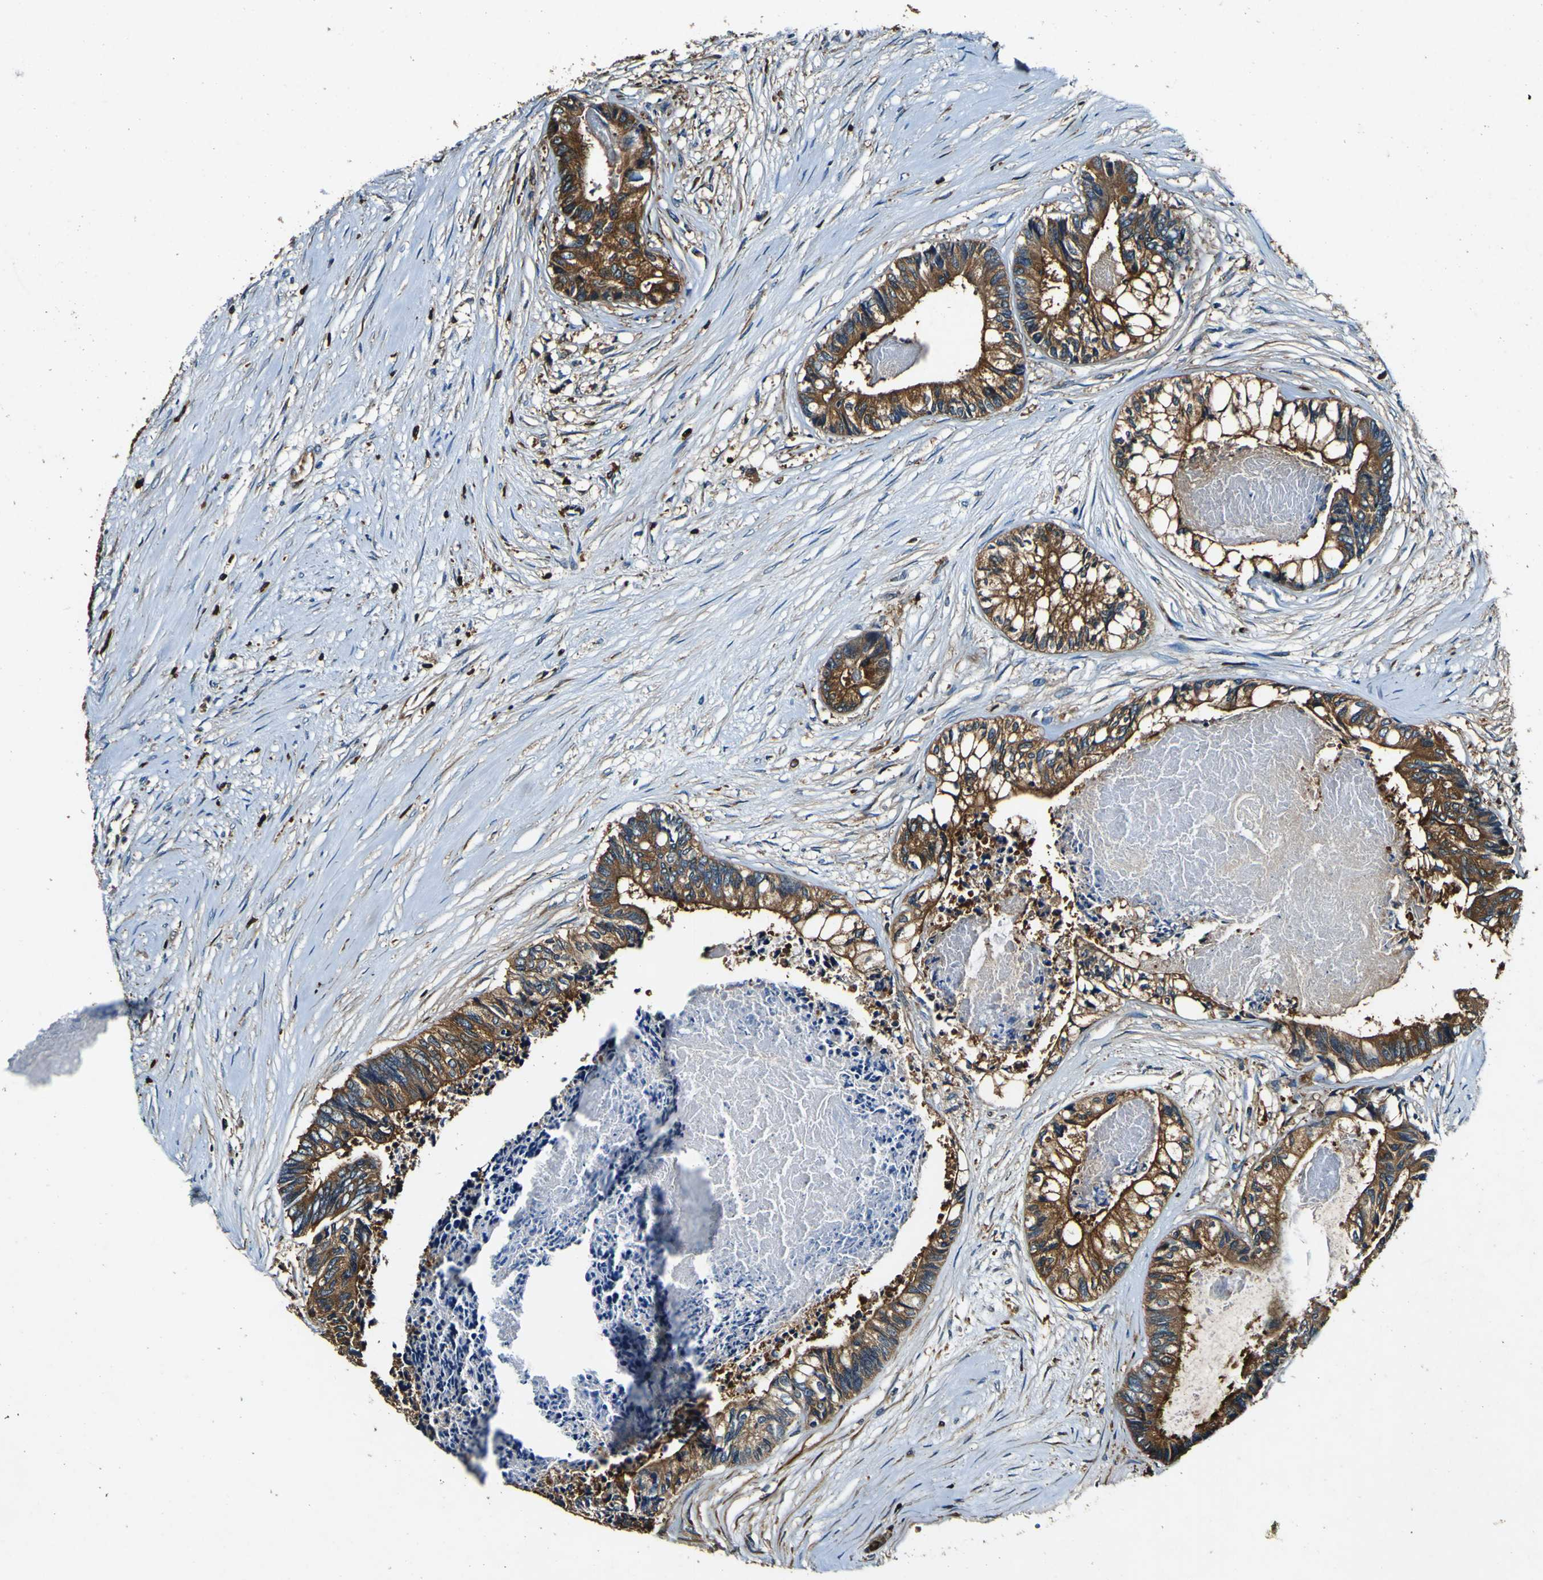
{"staining": {"intensity": "strong", "quantity": ">75%", "location": "cytoplasmic/membranous"}, "tissue": "colorectal cancer", "cell_type": "Tumor cells", "image_type": "cancer", "snomed": [{"axis": "morphology", "description": "Adenocarcinoma, NOS"}, {"axis": "topography", "description": "Rectum"}], "caption": "Tumor cells reveal high levels of strong cytoplasmic/membranous expression in approximately >75% of cells in human colorectal cancer (adenocarcinoma). Nuclei are stained in blue.", "gene": "RHOT2", "patient": {"sex": "male", "age": 63}}